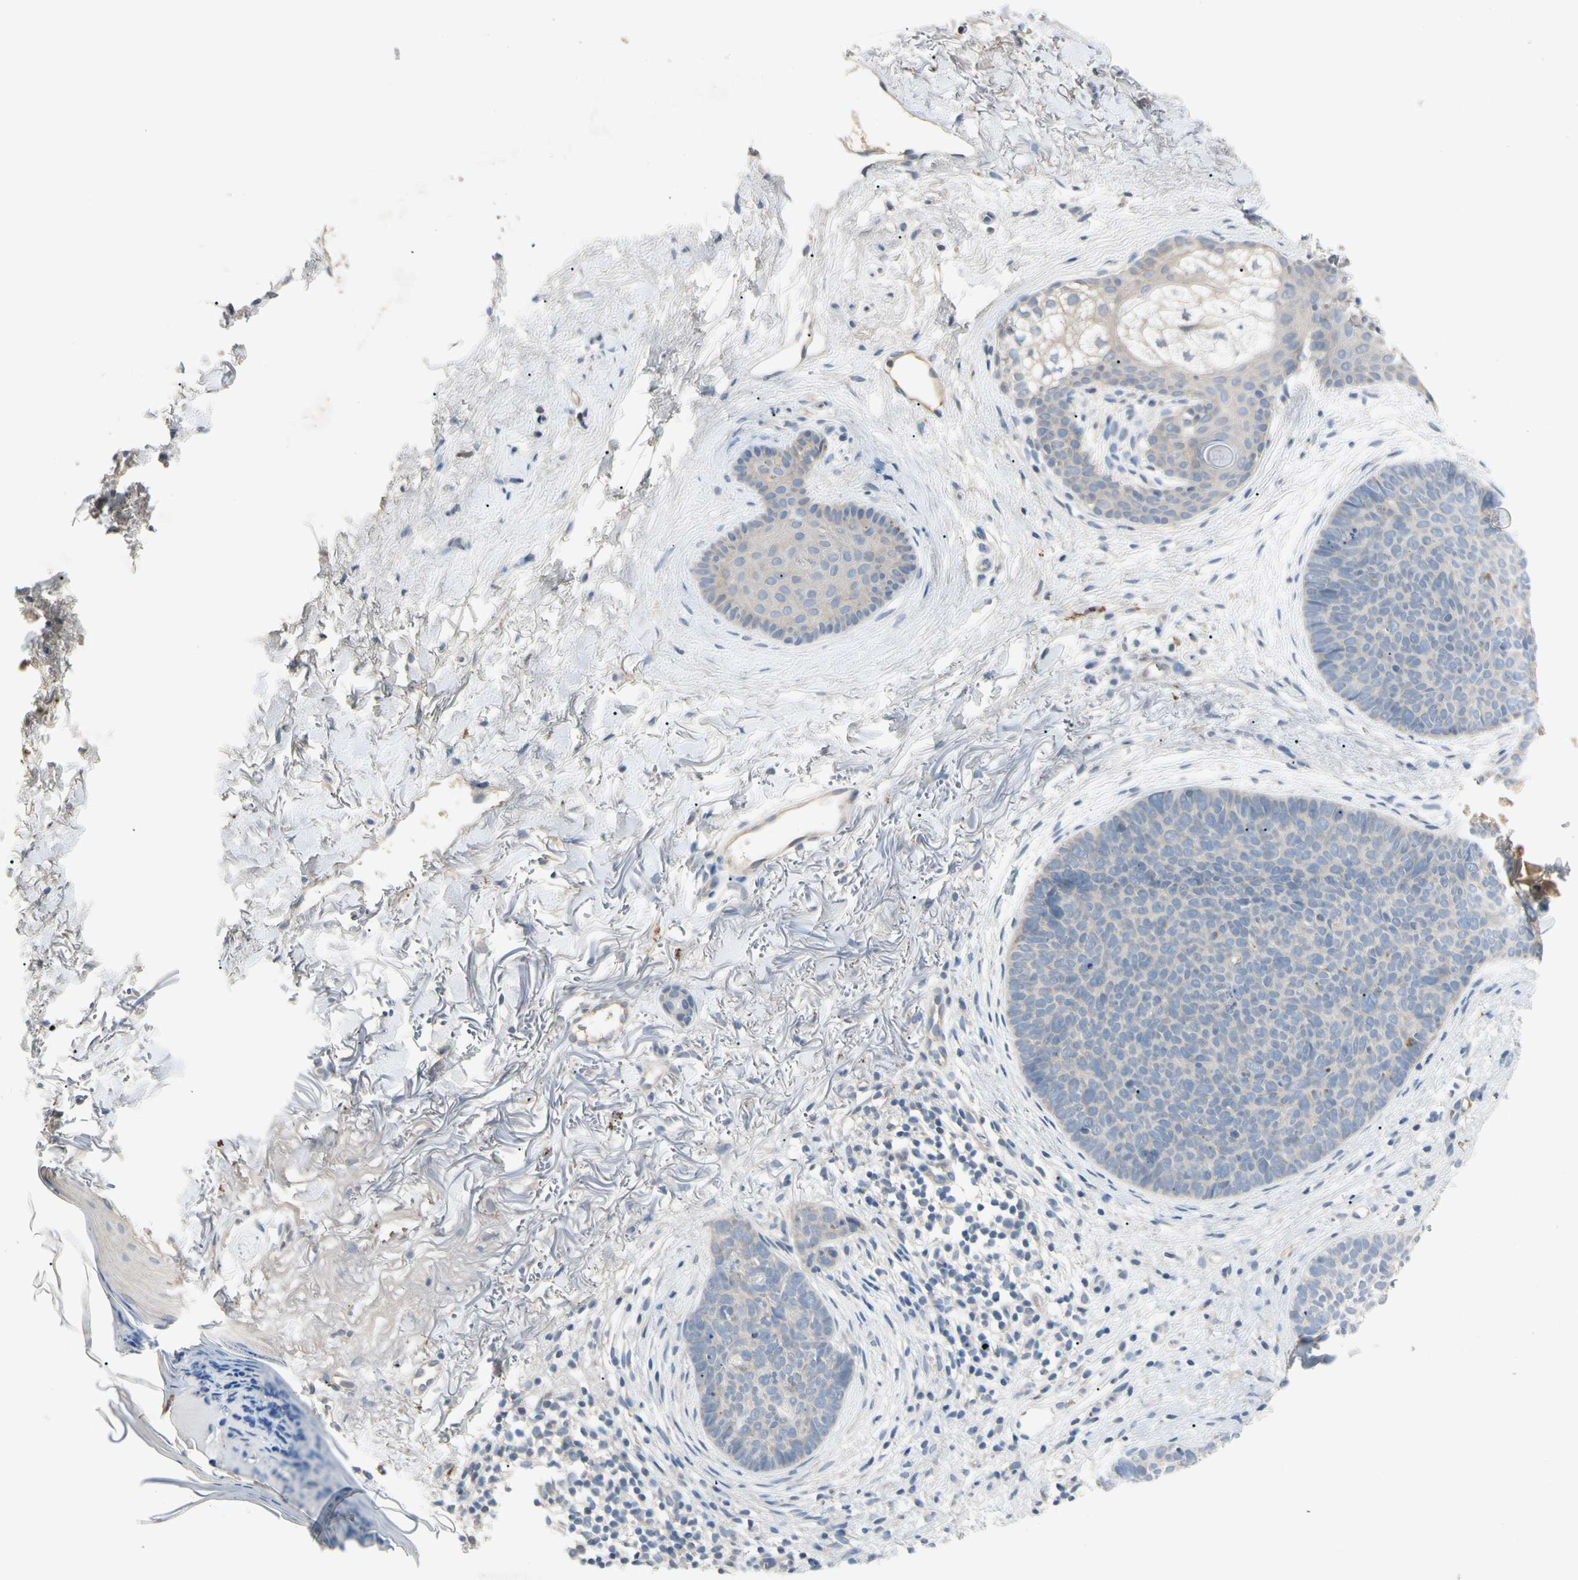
{"staining": {"intensity": "negative", "quantity": "none", "location": "none"}, "tissue": "skin cancer", "cell_type": "Tumor cells", "image_type": "cancer", "snomed": [{"axis": "morphology", "description": "Basal cell carcinoma"}, {"axis": "topography", "description": "Skin"}], "caption": "An immunohistochemistry micrograph of skin cancer is shown. There is no staining in tumor cells of skin cancer.", "gene": "PRSS21", "patient": {"sex": "female", "age": 70}}